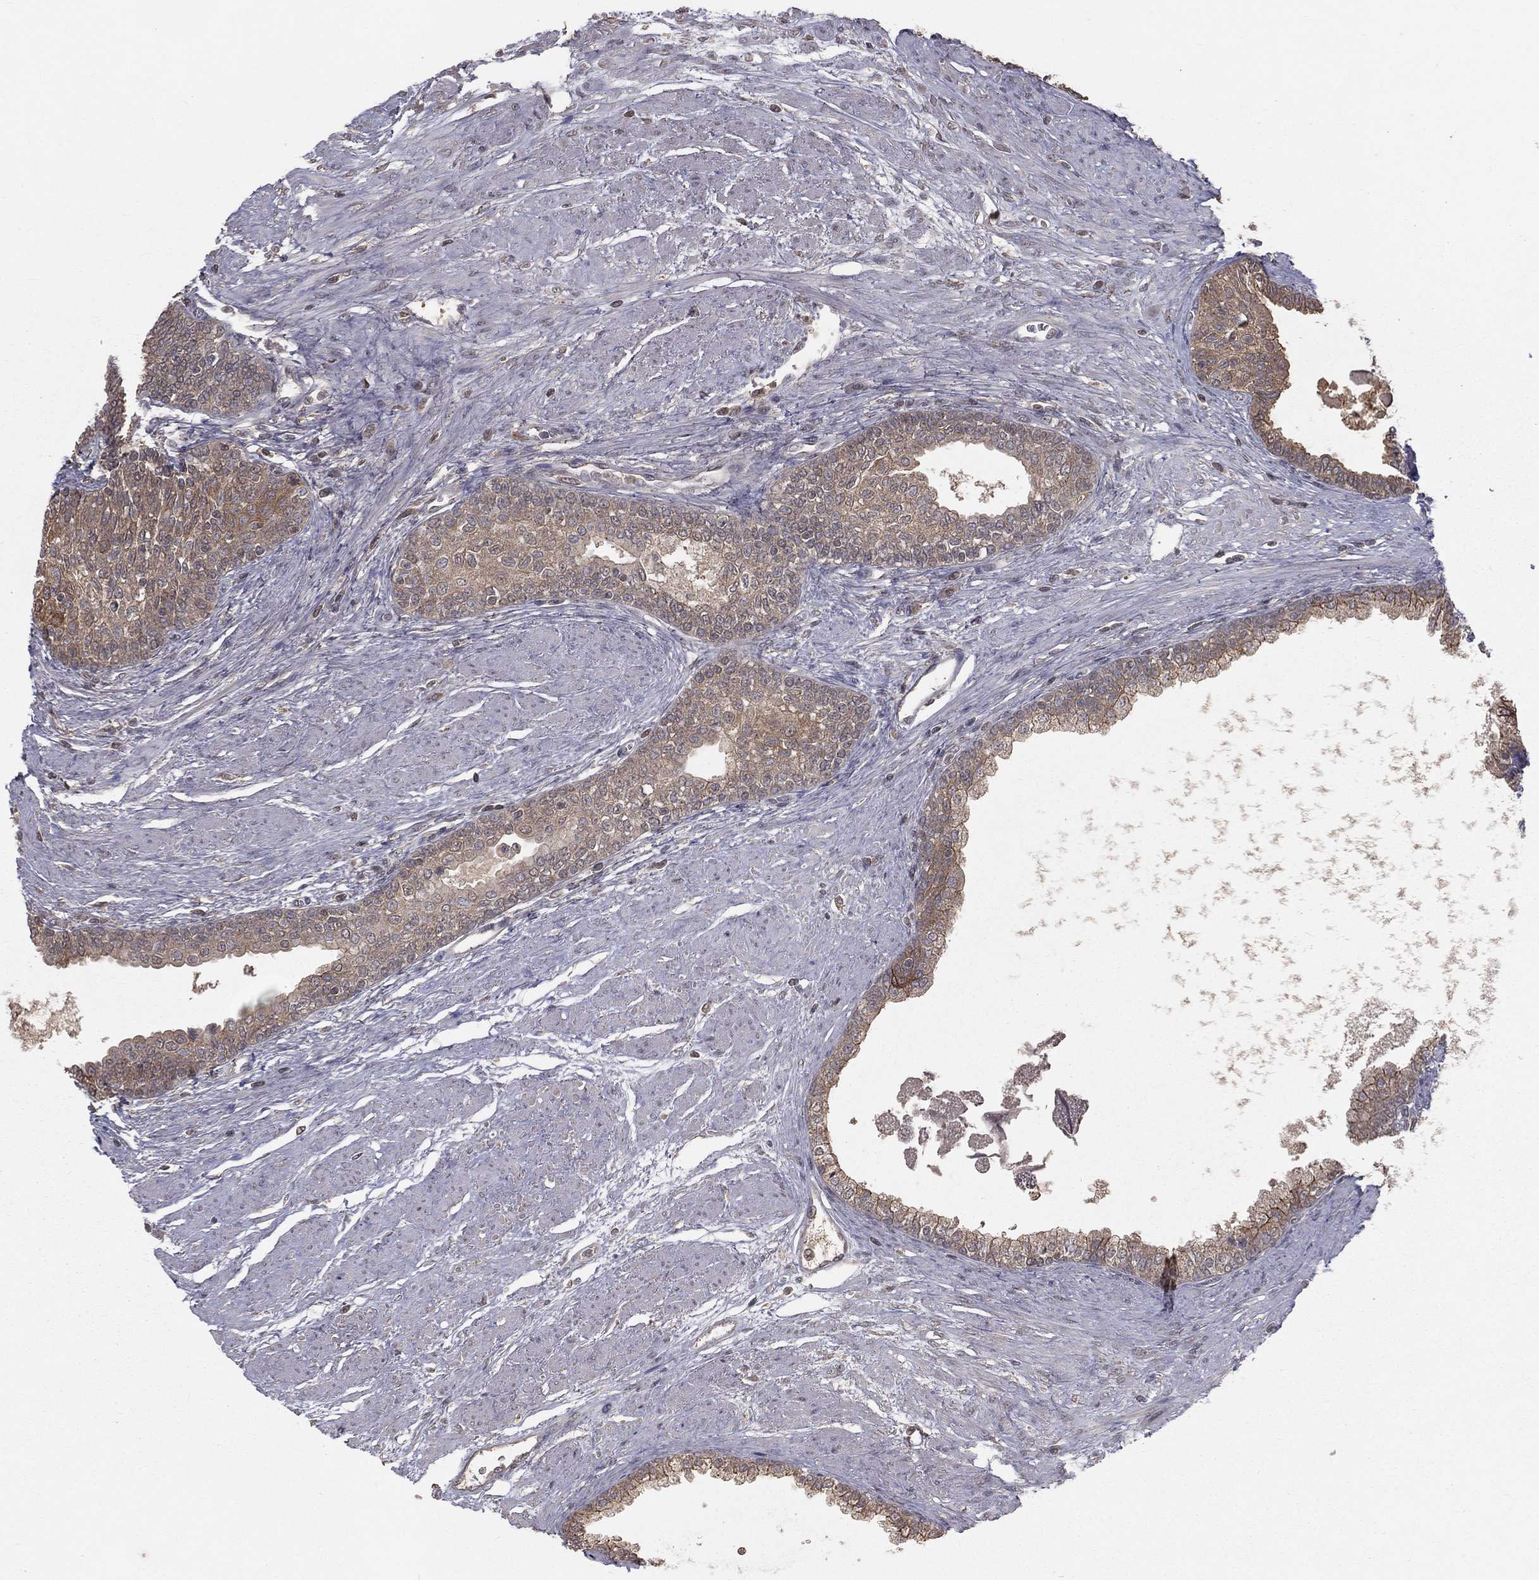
{"staining": {"intensity": "weak", "quantity": "25%-75%", "location": "cytoplasmic/membranous"}, "tissue": "prostate cancer", "cell_type": "Tumor cells", "image_type": "cancer", "snomed": [{"axis": "morphology", "description": "Adenocarcinoma, NOS"}, {"axis": "topography", "description": "Prostate and seminal vesicle, NOS"}, {"axis": "topography", "description": "Prostate"}], "caption": "Prostate cancer (adenocarcinoma) stained with a brown dye exhibits weak cytoplasmic/membranous positive positivity in about 25%-75% of tumor cells.", "gene": "ZDHHC15", "patient": {"sex": "male", "age": 62}}